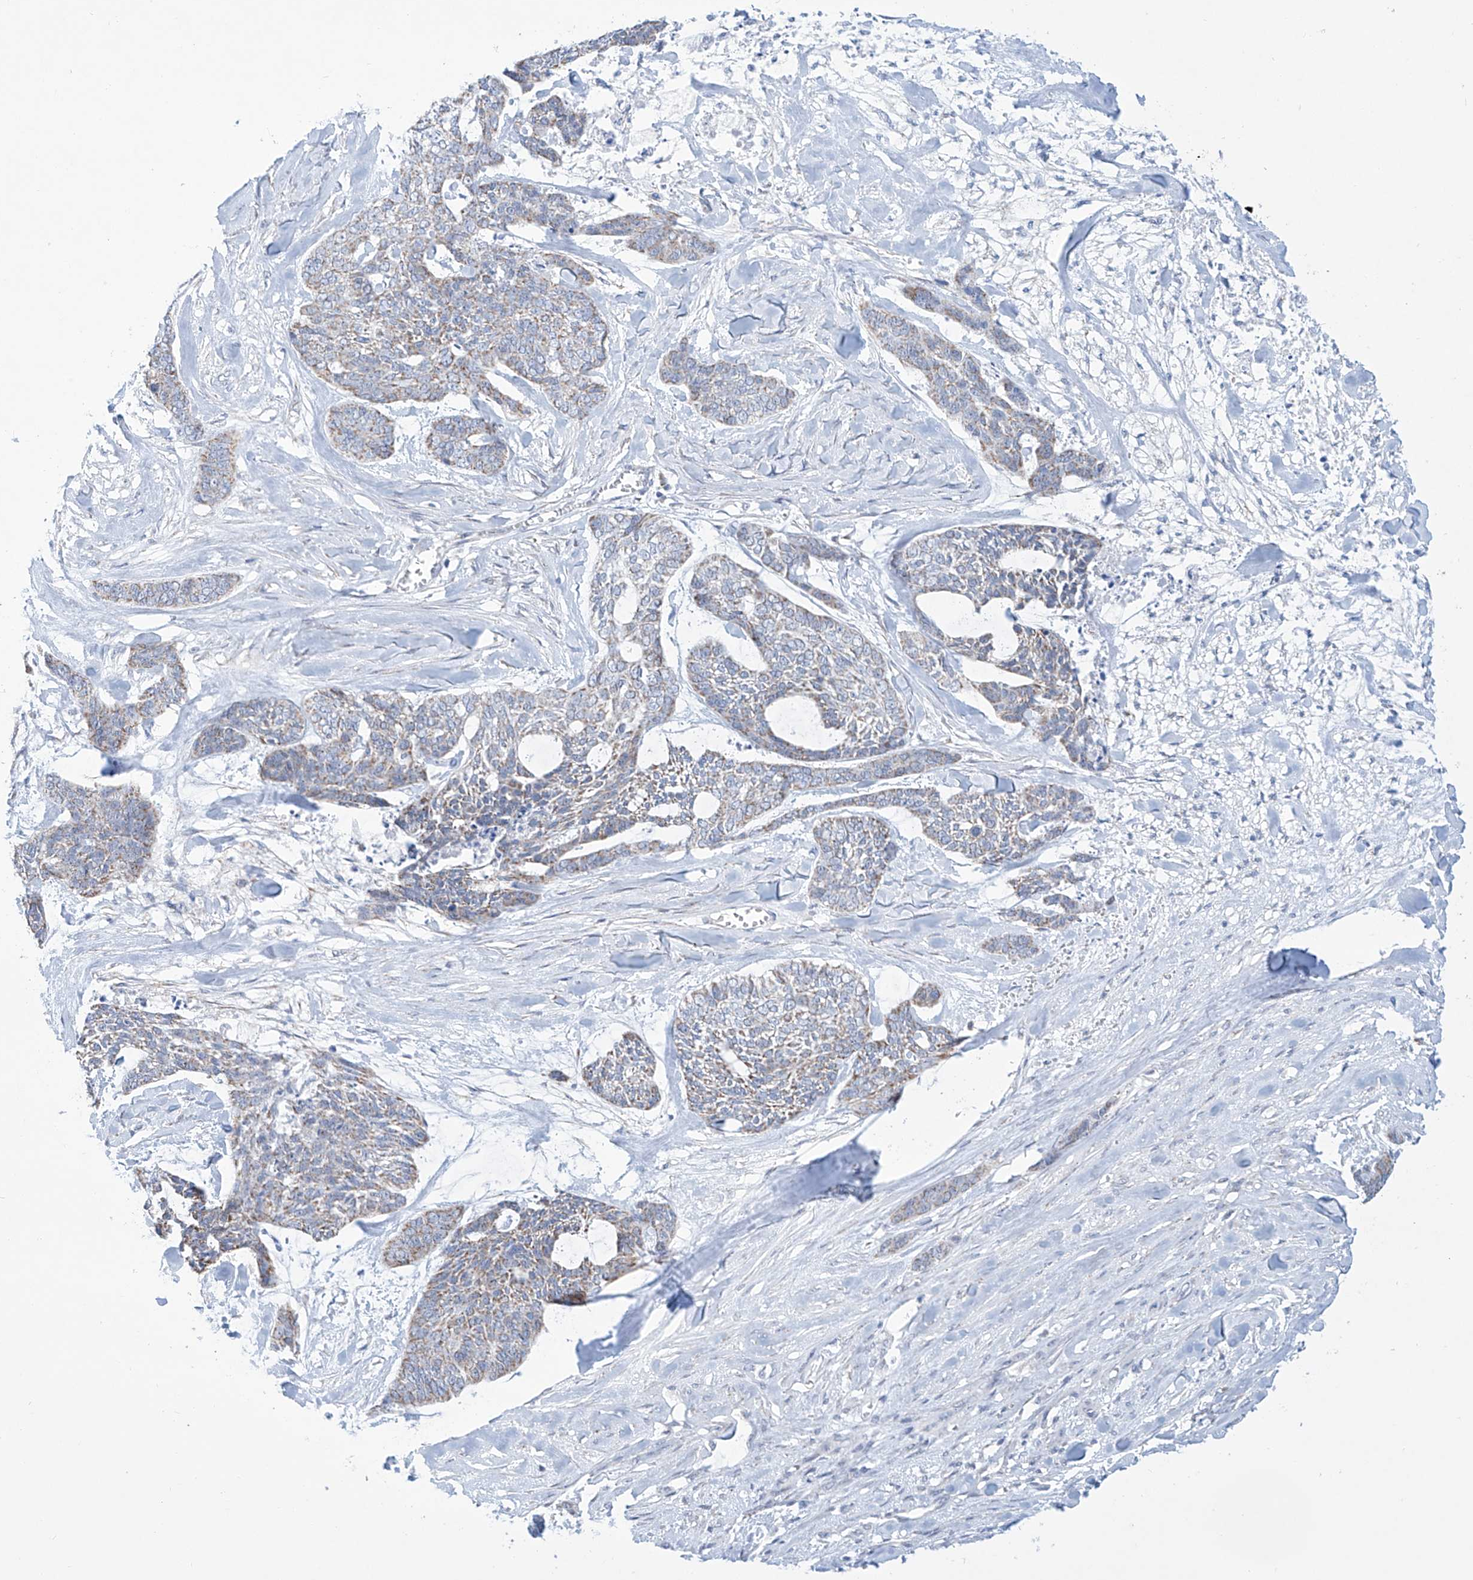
{"staining": {"intensity": "weak", "quantity": "25%-75%", "location": "cytoplasmic/membranous"}, "tissue": "skin cancer", "cell_type": "Tumor cells", "image_type": "cancer", "snomed": [{"axis": "morphology", "description": "Basal cell carcinoma"}, {"axis": "topography", "description": "Skin"}], "caption": "Protein staining by immunohistochemistry (IHC) displays weak cytoplasmic/membranous staining in approximately 25%-75% of tumor cells in skin cancer (basal cell carcinoma).", "gene": "ALDH6A1", "patient": {"sex": "female", "age": 64}}